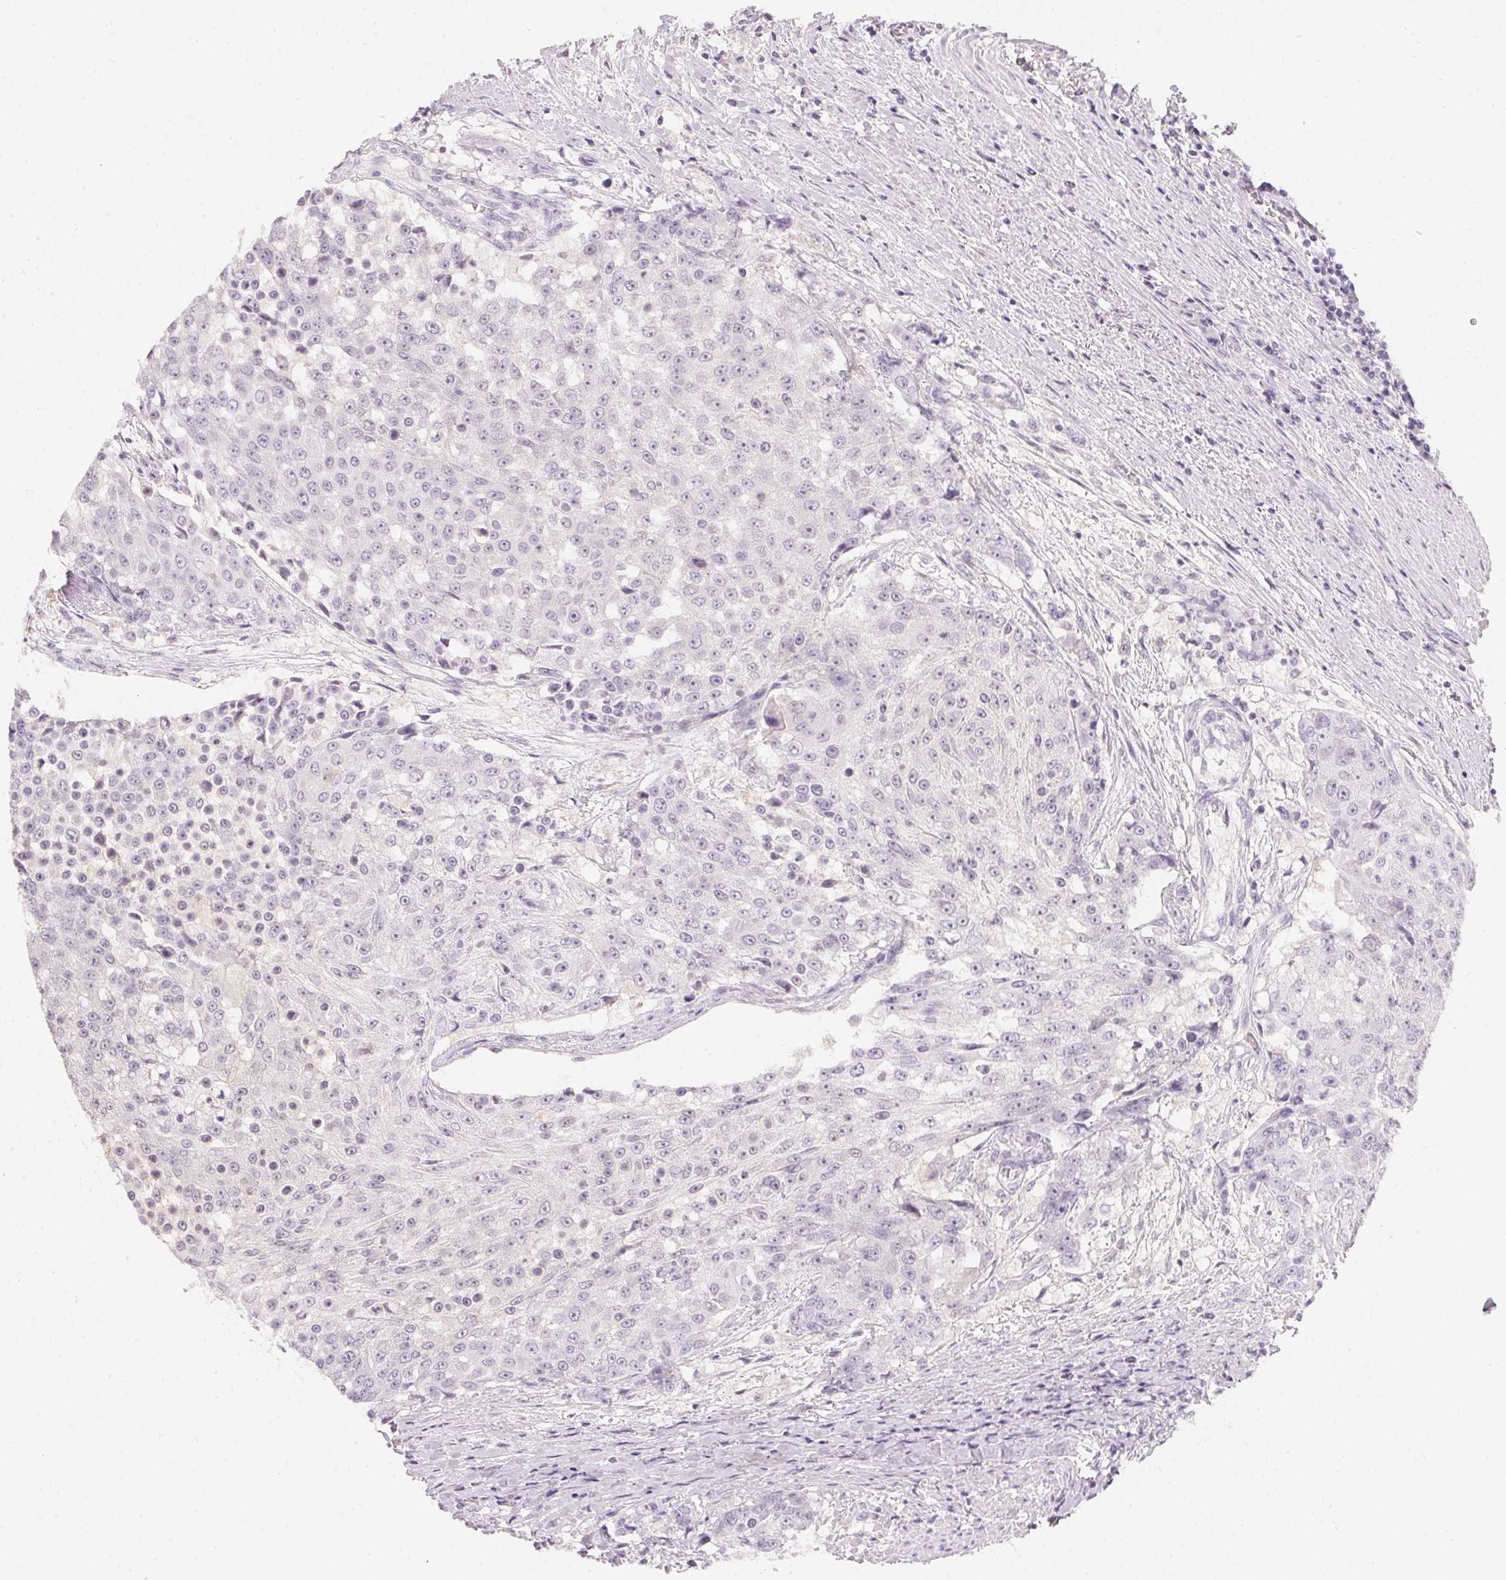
{"staining": {"intensity": "negative", "quantity": "none", "location": "none"}, "tissue": "urothelial cancer", "cell_type": "Tumor cells", "image_type": "cancer", "snomed": [{"axis": "morphology", "description": "Urothelial carcinoma, High grade"}, {"axis": "topography", "description": "Urinary bladder"}], "caption": "Photomicrograph shows no protein expression in tumor cells of urothelial cancer tissue.", "gene": "CFAP276", "patient": {"sex": "female", "age": 63}}